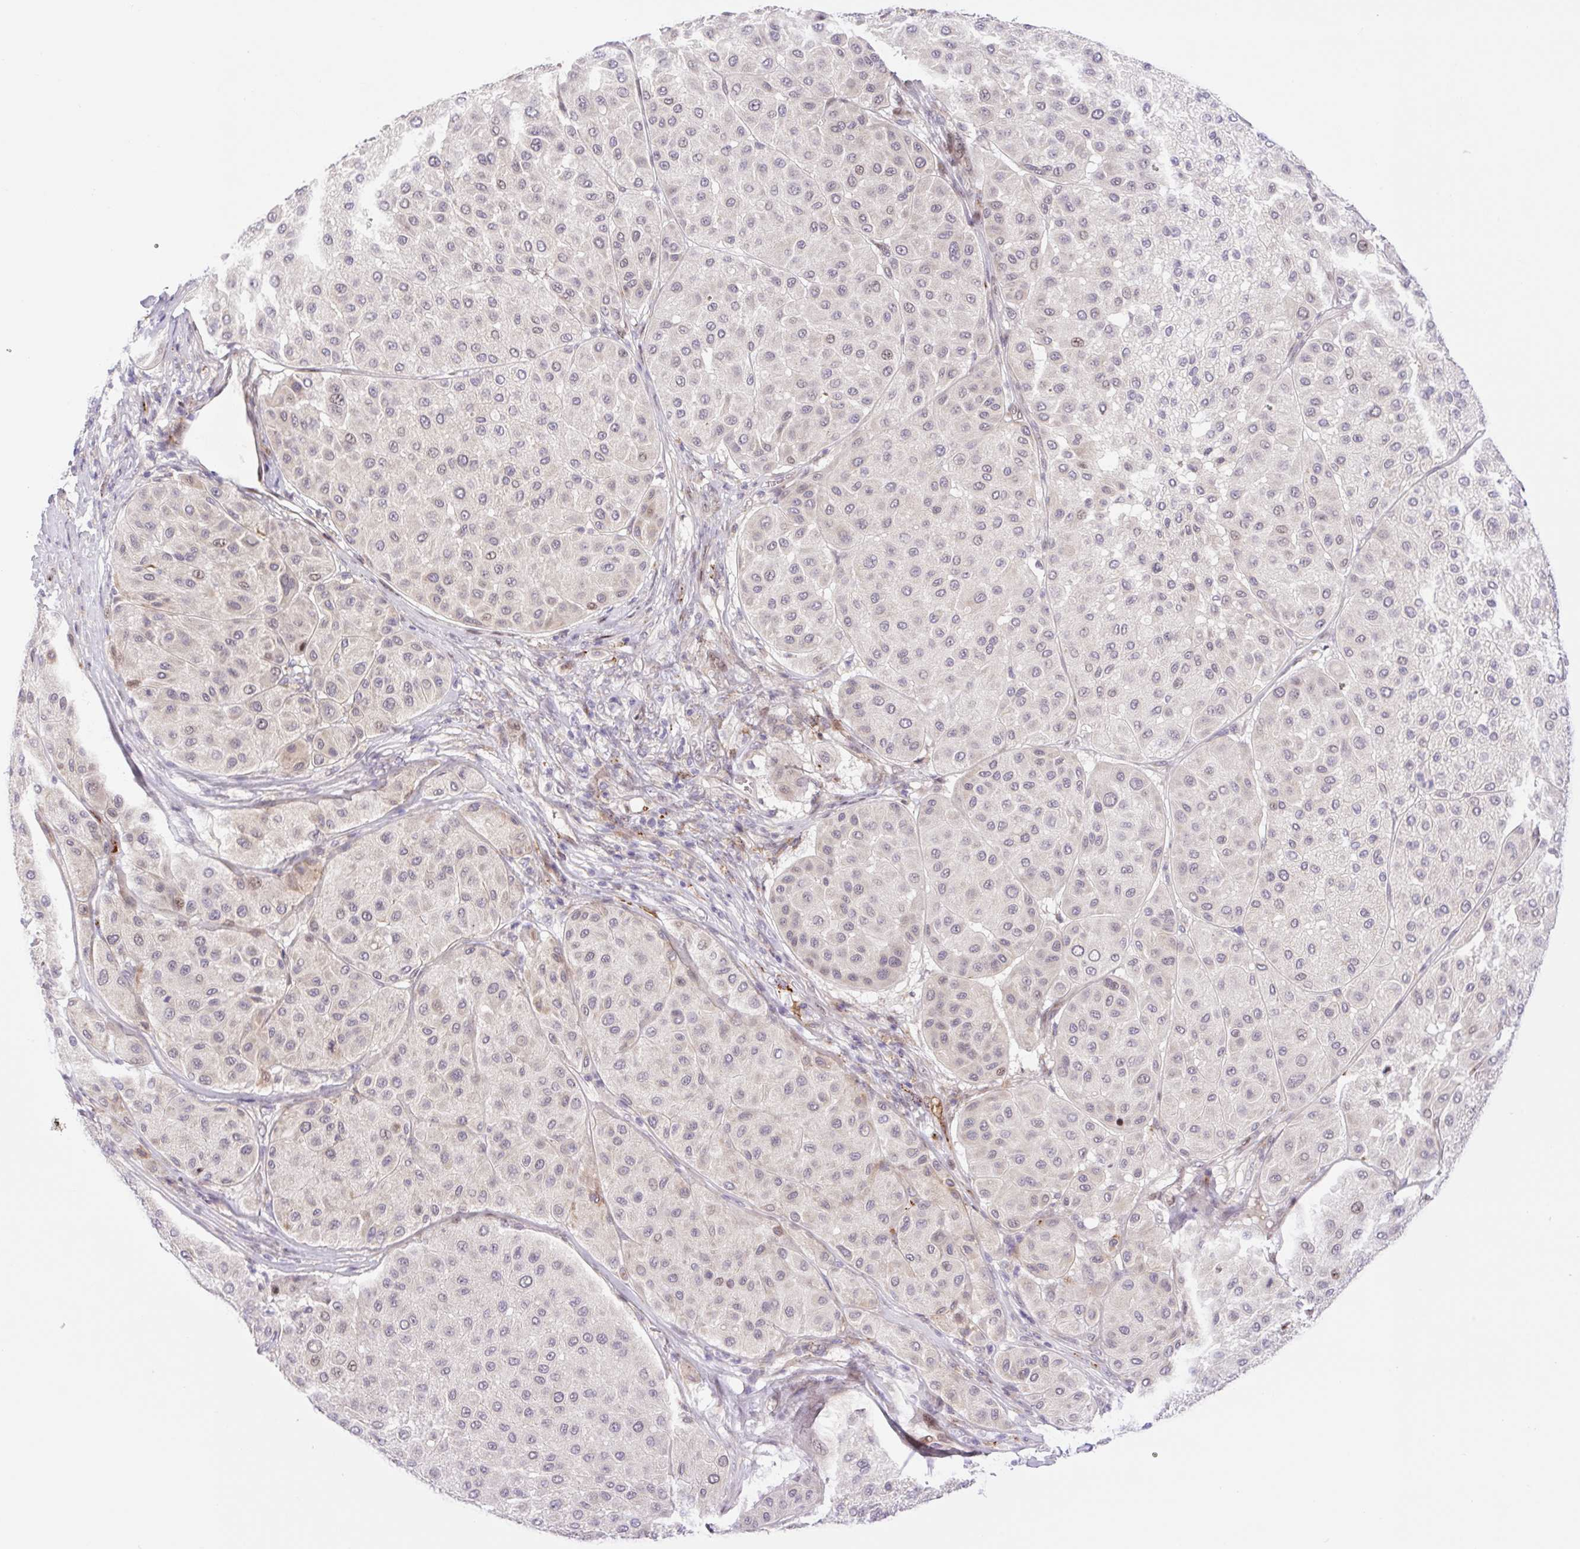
{"staining": {"intensity": "weak", "quantity": "<25%", "location": "nuclear"}, "tissue": "melanoma", "cell_type": "Tumor cells", "image_type": "cancer", "snomed": [{"axis": "morphology", "description": "Malignant melanoma, Metastatic site"}, {"axis": "topography", "description": "Smooth muscle"}], "caption": "A micrograph of malignant melanoma (metastatic site) stained for a protein reveals no brown staining in tumor cells. (DAB immunohistochemistry, high magnification).", "gene": "ERG", "patient": {"sex": "male", "age": 41}}